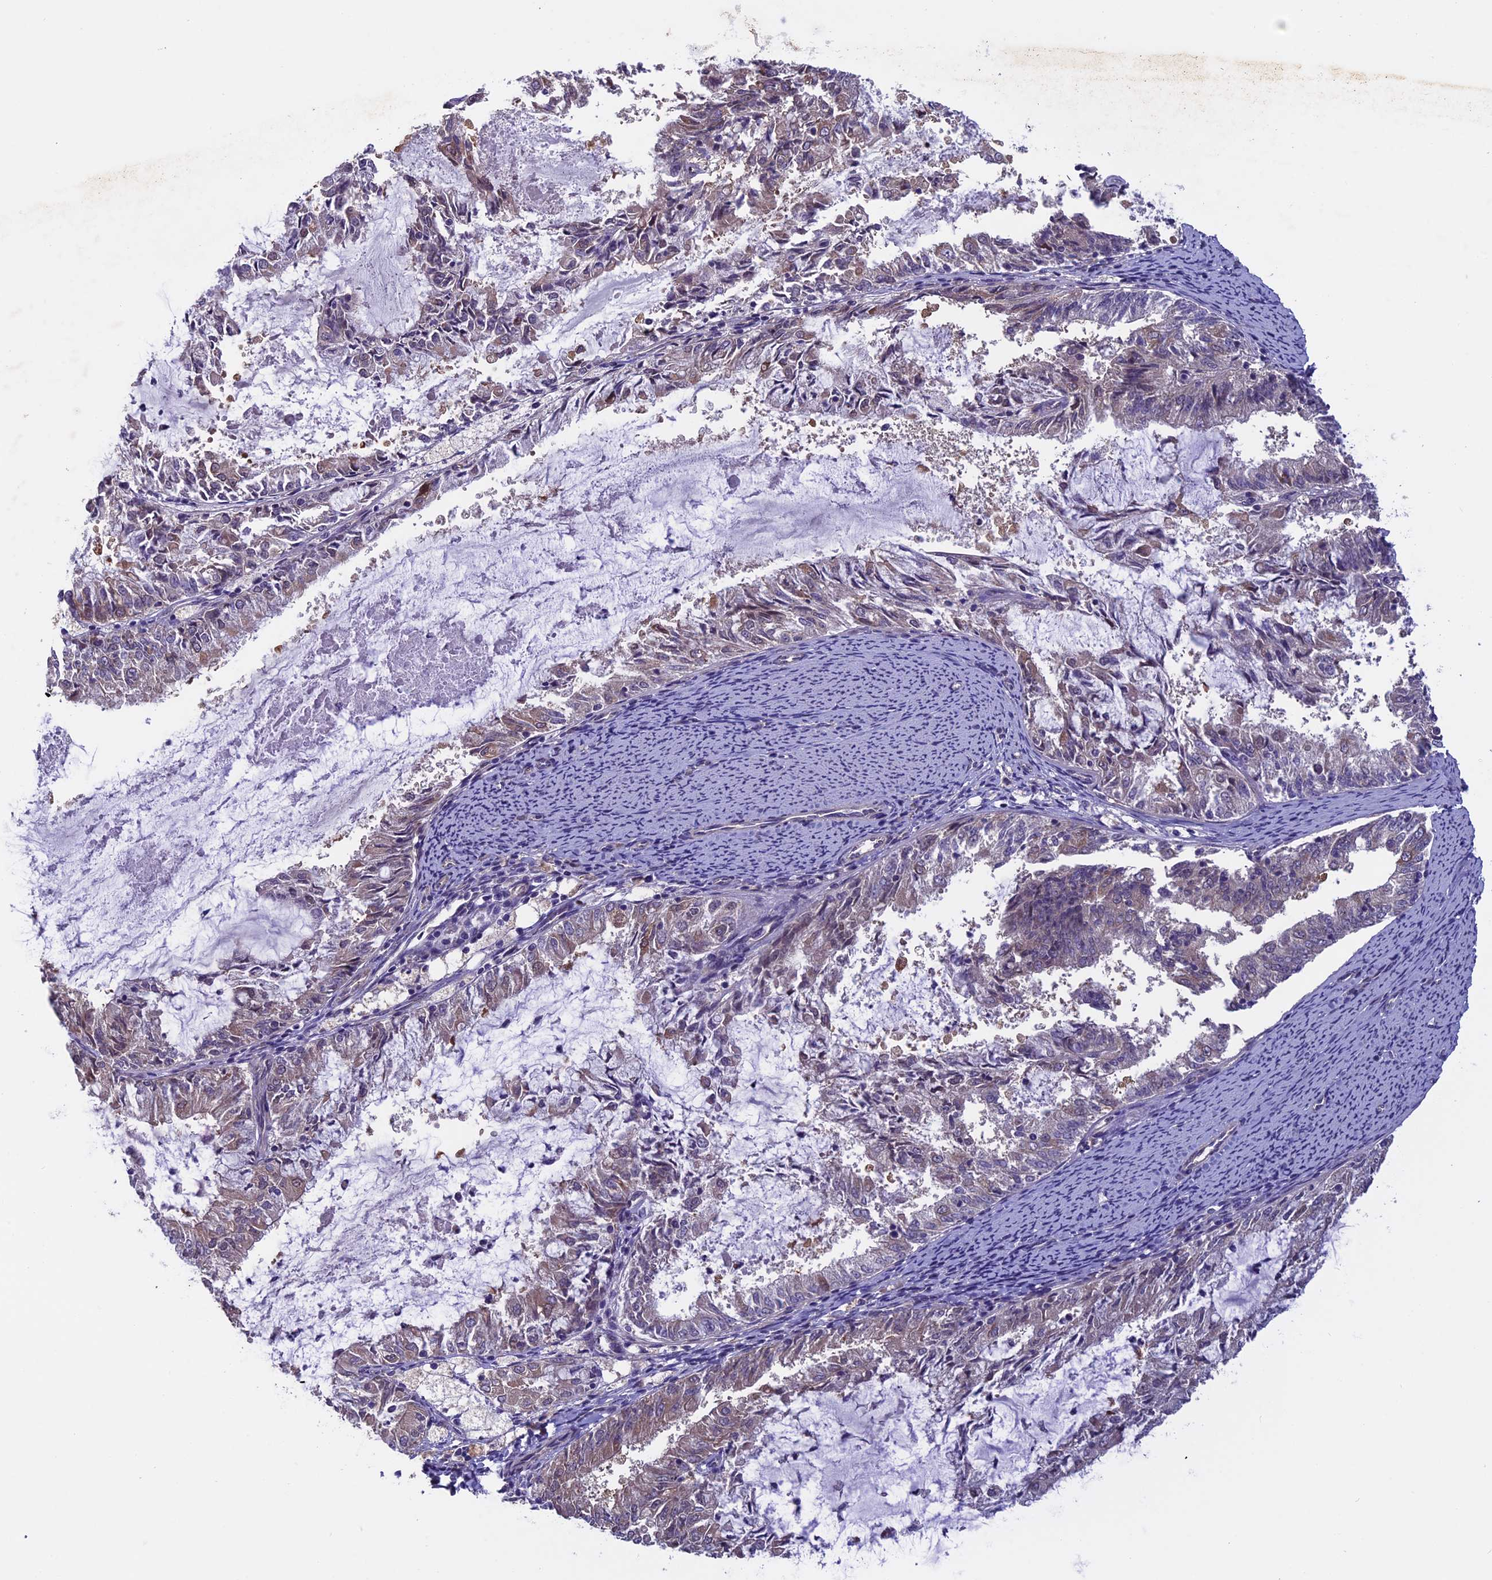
{"staining": {"intensity": "weak", "quantity": "<25%", "location": "cytoplasmic/membranous"}, "tissue": "endometrial cancer", "cell_type": "Tumor cells", "image_type": "cancer", "snomed": [{"axis": "morphology", "description": "Adenocarcinoma, NOS"}, {"axis": "topography", "description": "Endometrium"}], "caption": "Tumor cells are negative for brown protein staining in endometrial cancer.", "gene": "CCDC9B", "patient": {"sex": "female", "age": 57}}